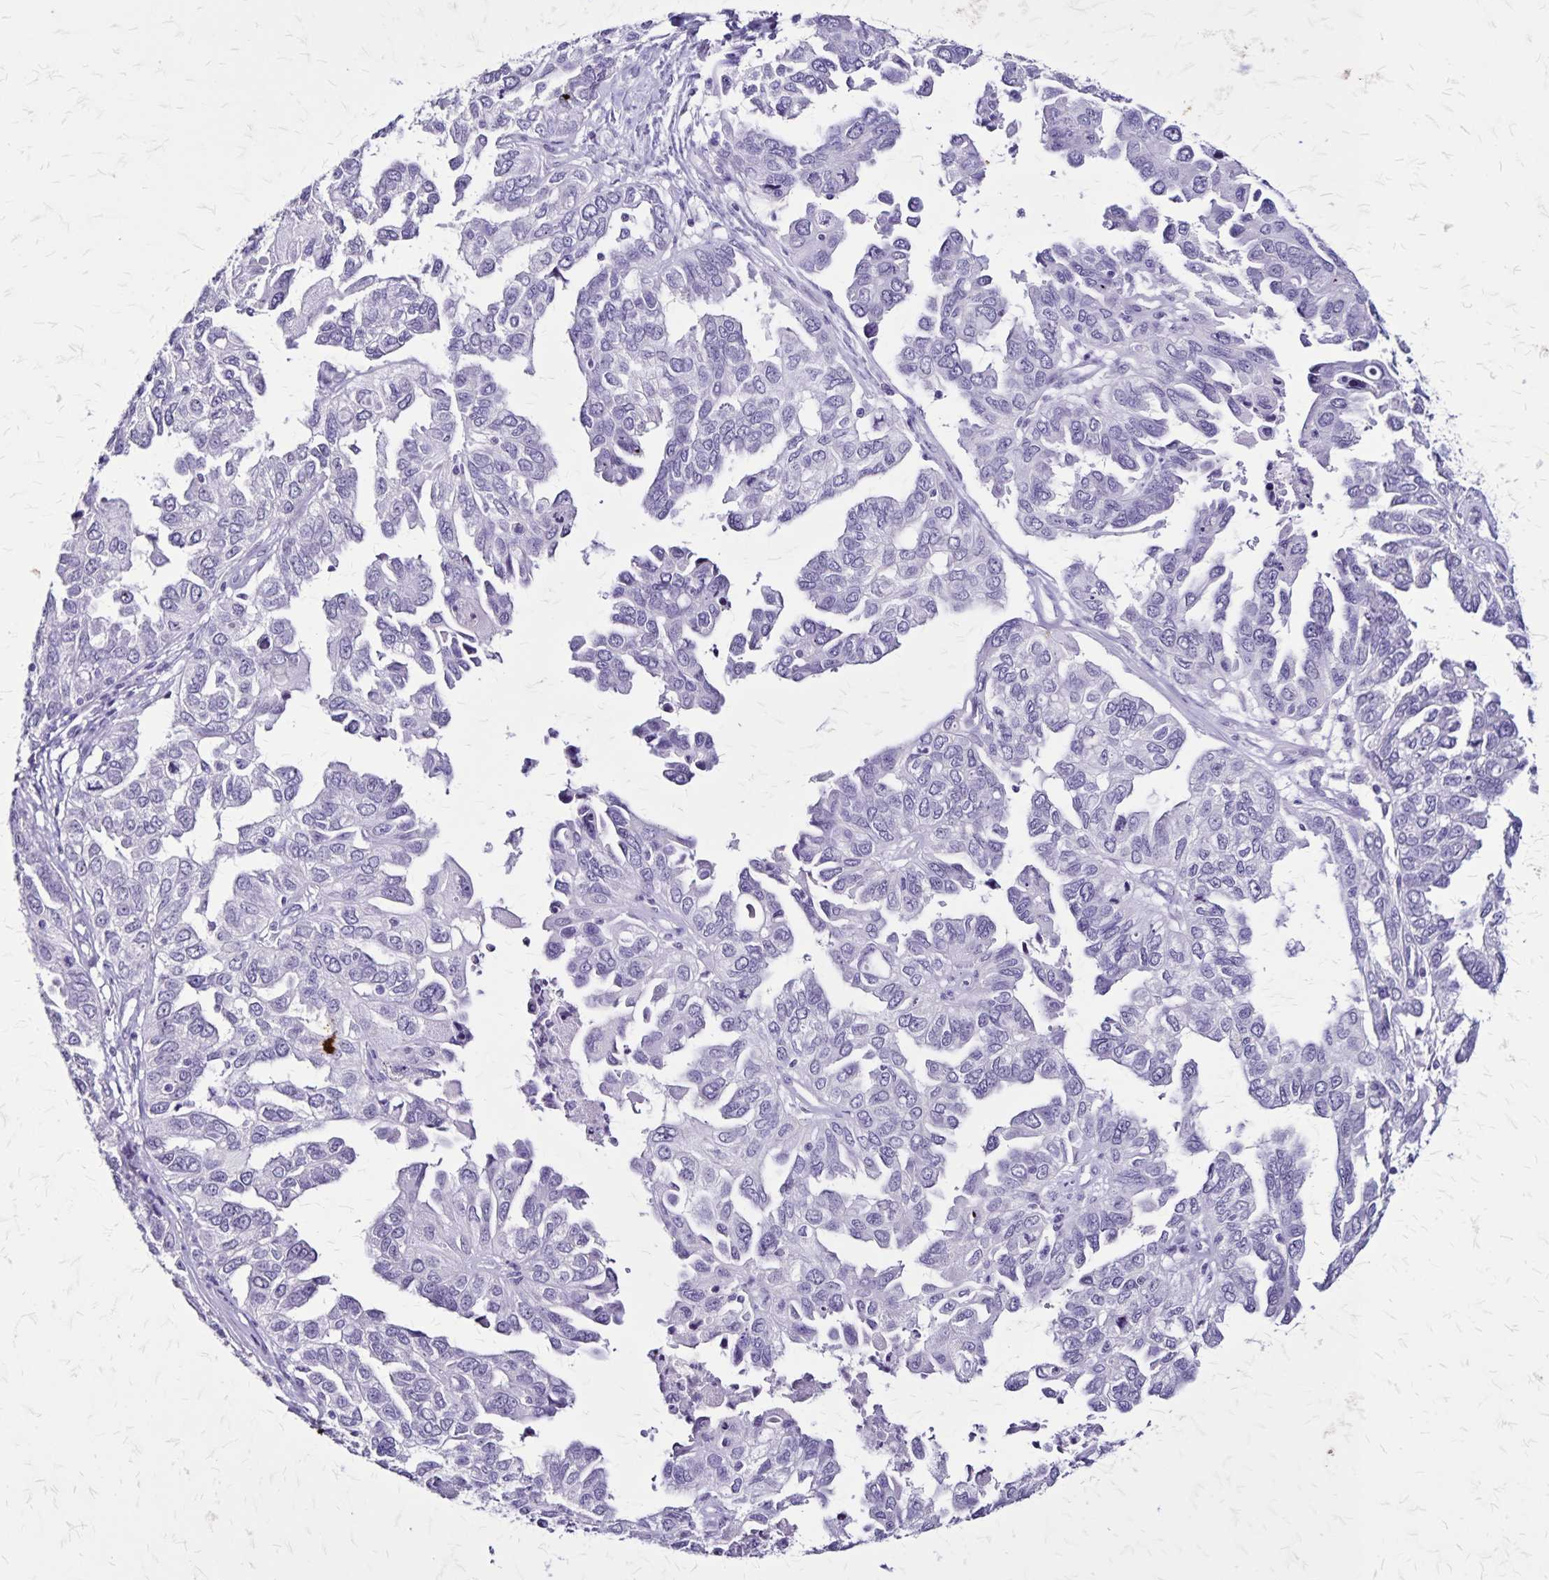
{"staining": {"intensity": "negative", "quantity": "none", "location": "none"}, "tissue": "ovarian cancer", "cell_type": "Tumor cells", "image_type": "cancer", "snomed": [{"axis": "morphology", "description": "Cystadenocarcinoma, serous, NOS"}, {"axis": "topography", "description": "Ovary"}], "caption": "The IHC histopathology image has no significant positivity in tumor cells of serous cystadenocarcinoma (ovarian) tissue.", "gene": "KRT2", "patient": {"sex": "female", "age": 53}}